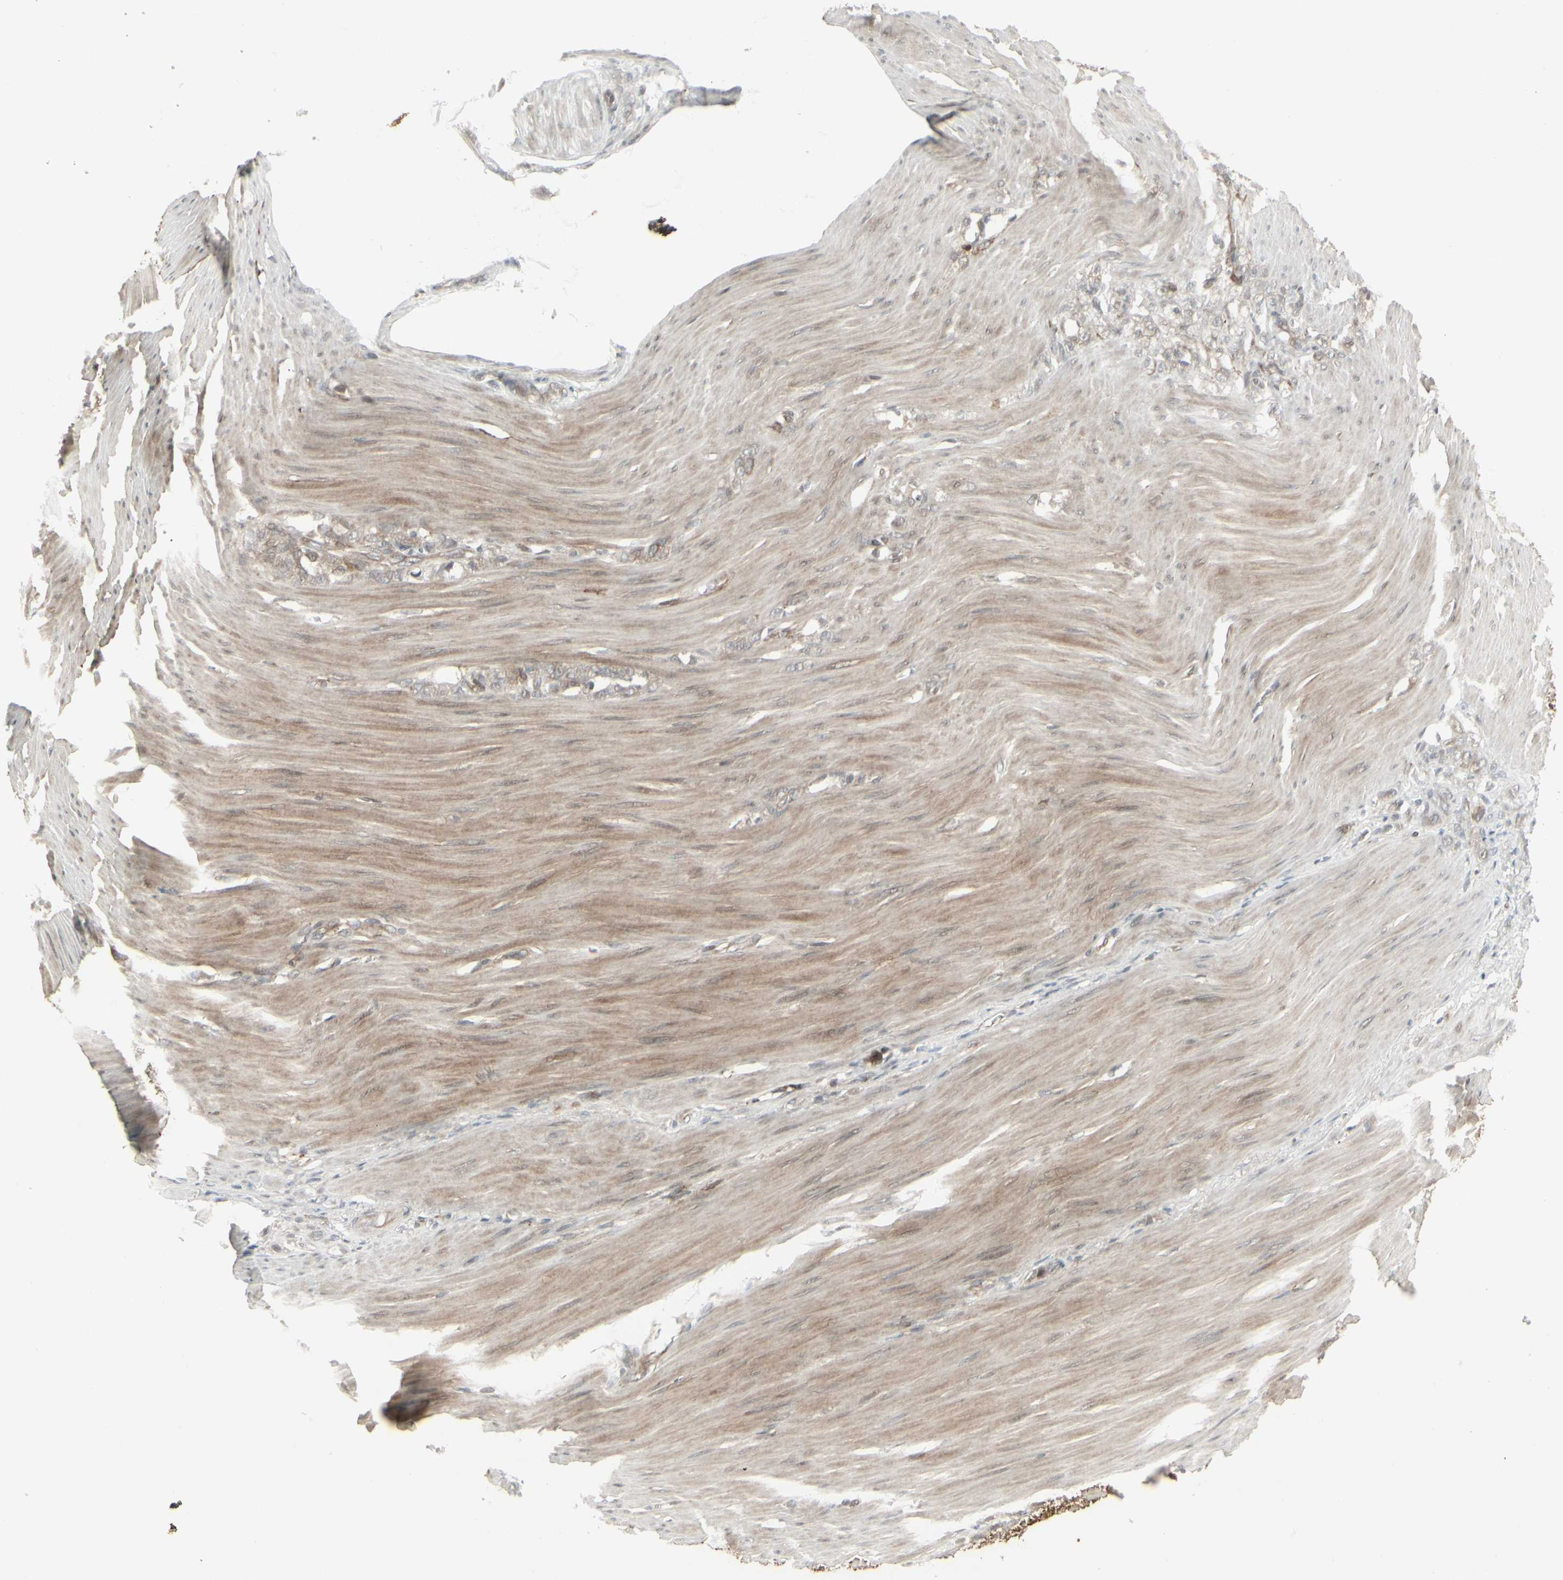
{"staining": {"intensity": "weak", "quantity": "25%-75%", "location": "cytoplasmic/membranous"}, "tissue": "stomach cancer", "cell_type": "Tumor cells", "image_type": "cancer", "snomed": [{"axis": "morphology", "description": "Adenocarcinoma, NOS"}, {"axis": "topography", "description": "Stomach"}], "caption": "A low amount of weak cytoplasmic/membranous expression is present in about 25%-75% of tumor cells in stomach cancer (adenocarcinoma) tissue.", "gene": "IGFBP6", "patient": {"sex": "male", "age": 82}}